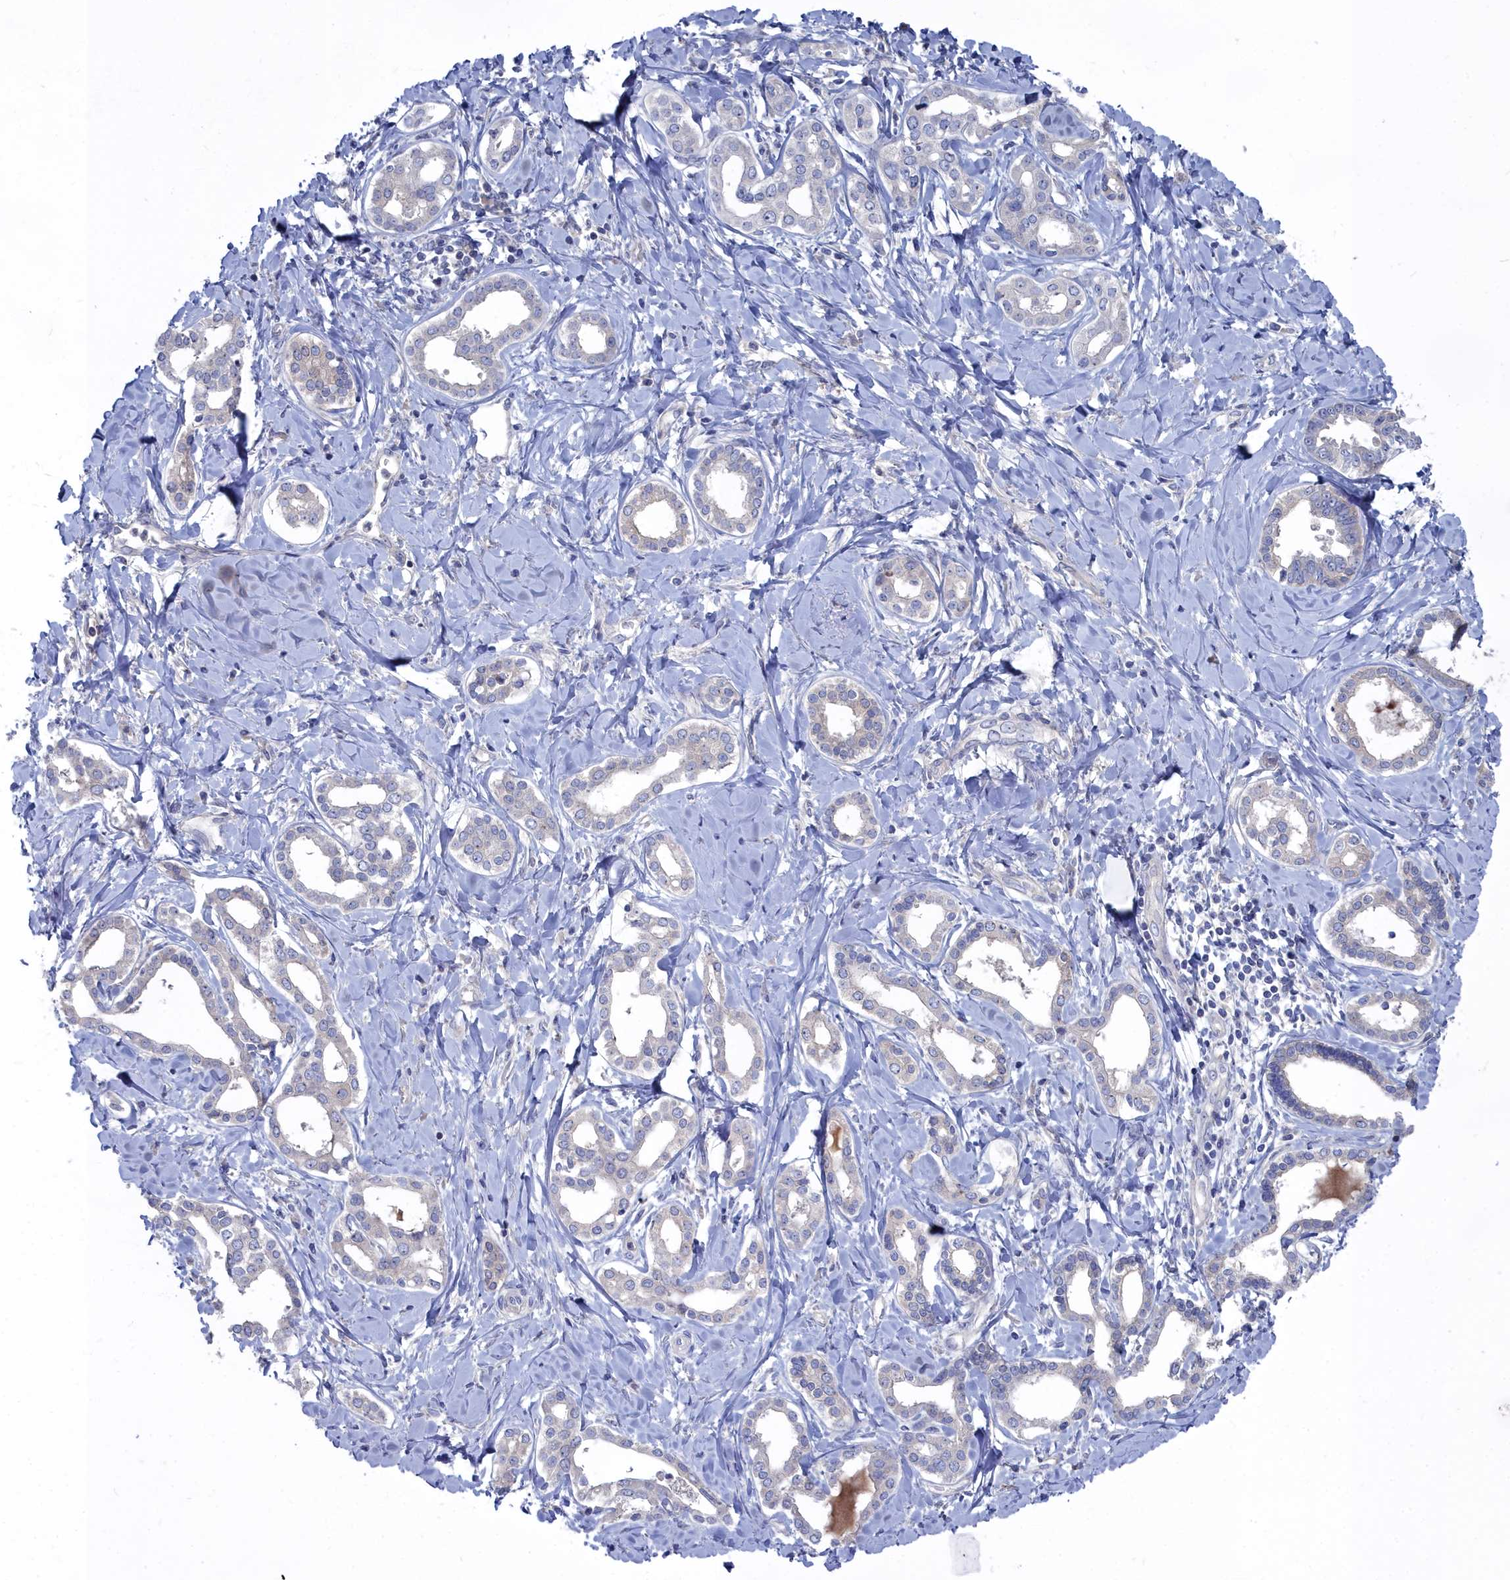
{"staining": {"intensity": "negative", "quantity": "none", "location": "none"}, "tissue": "liver cancer", "cell_type": "Tumor cells", "image_type": "cancer", "snomed": [{"axis": "morphology", "description": "Cholangiocarcinoma"}, {"axis": "topography", "description": "Liver"}], "caption": "Histopathology image shows no significant protein expression in tumor cells of cholangiocarcinoma (liver).", "gene": "CCDC149", "patient": {"sex": "female", "age": 77}}